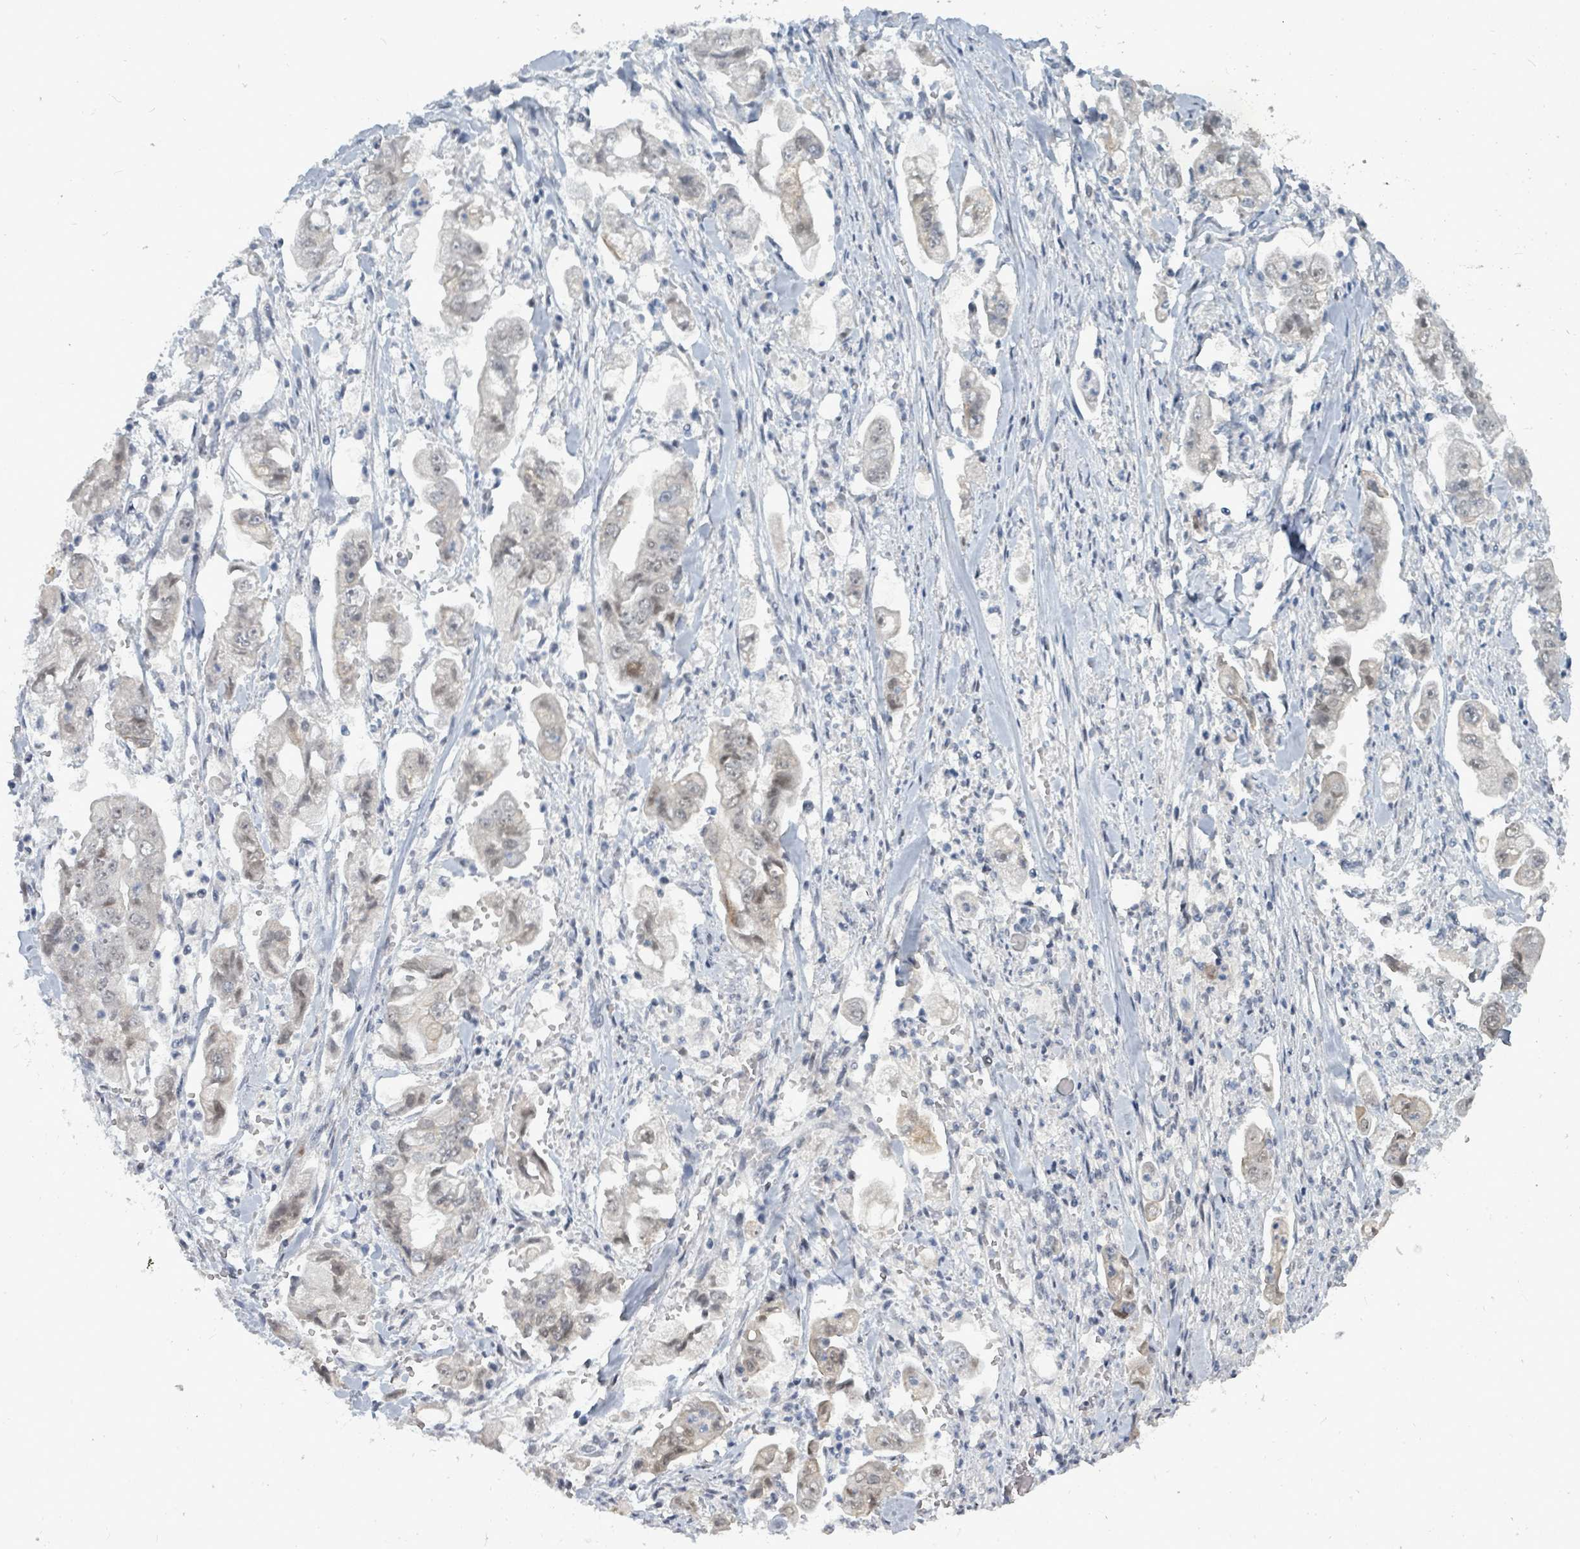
{"staining": {"intensity": "moderate", "quantity": "25%-75%", "location": "nuclear"}, "tissue": "stomach cancer", "cell_type": "Tumor cells", "image_type": "cancer", "snomed": [{"axis": "morphology", "description": "Adenocarcinoma, NOS"}, {"axis": "topography", "description": "Stomach"}], "caption": "Immunohistochemical staining of human stomach cancer exhibits medium levels of moderate nuclear protein expression in approximately 25%-75% of tumor cells. The staining is performed using DAB brown chromogen to label protein expression. The nuclei are counter-stained blue using hematoxylin.", "gene": "UCK1", "patient": {"sex": "male", "age": 62}}